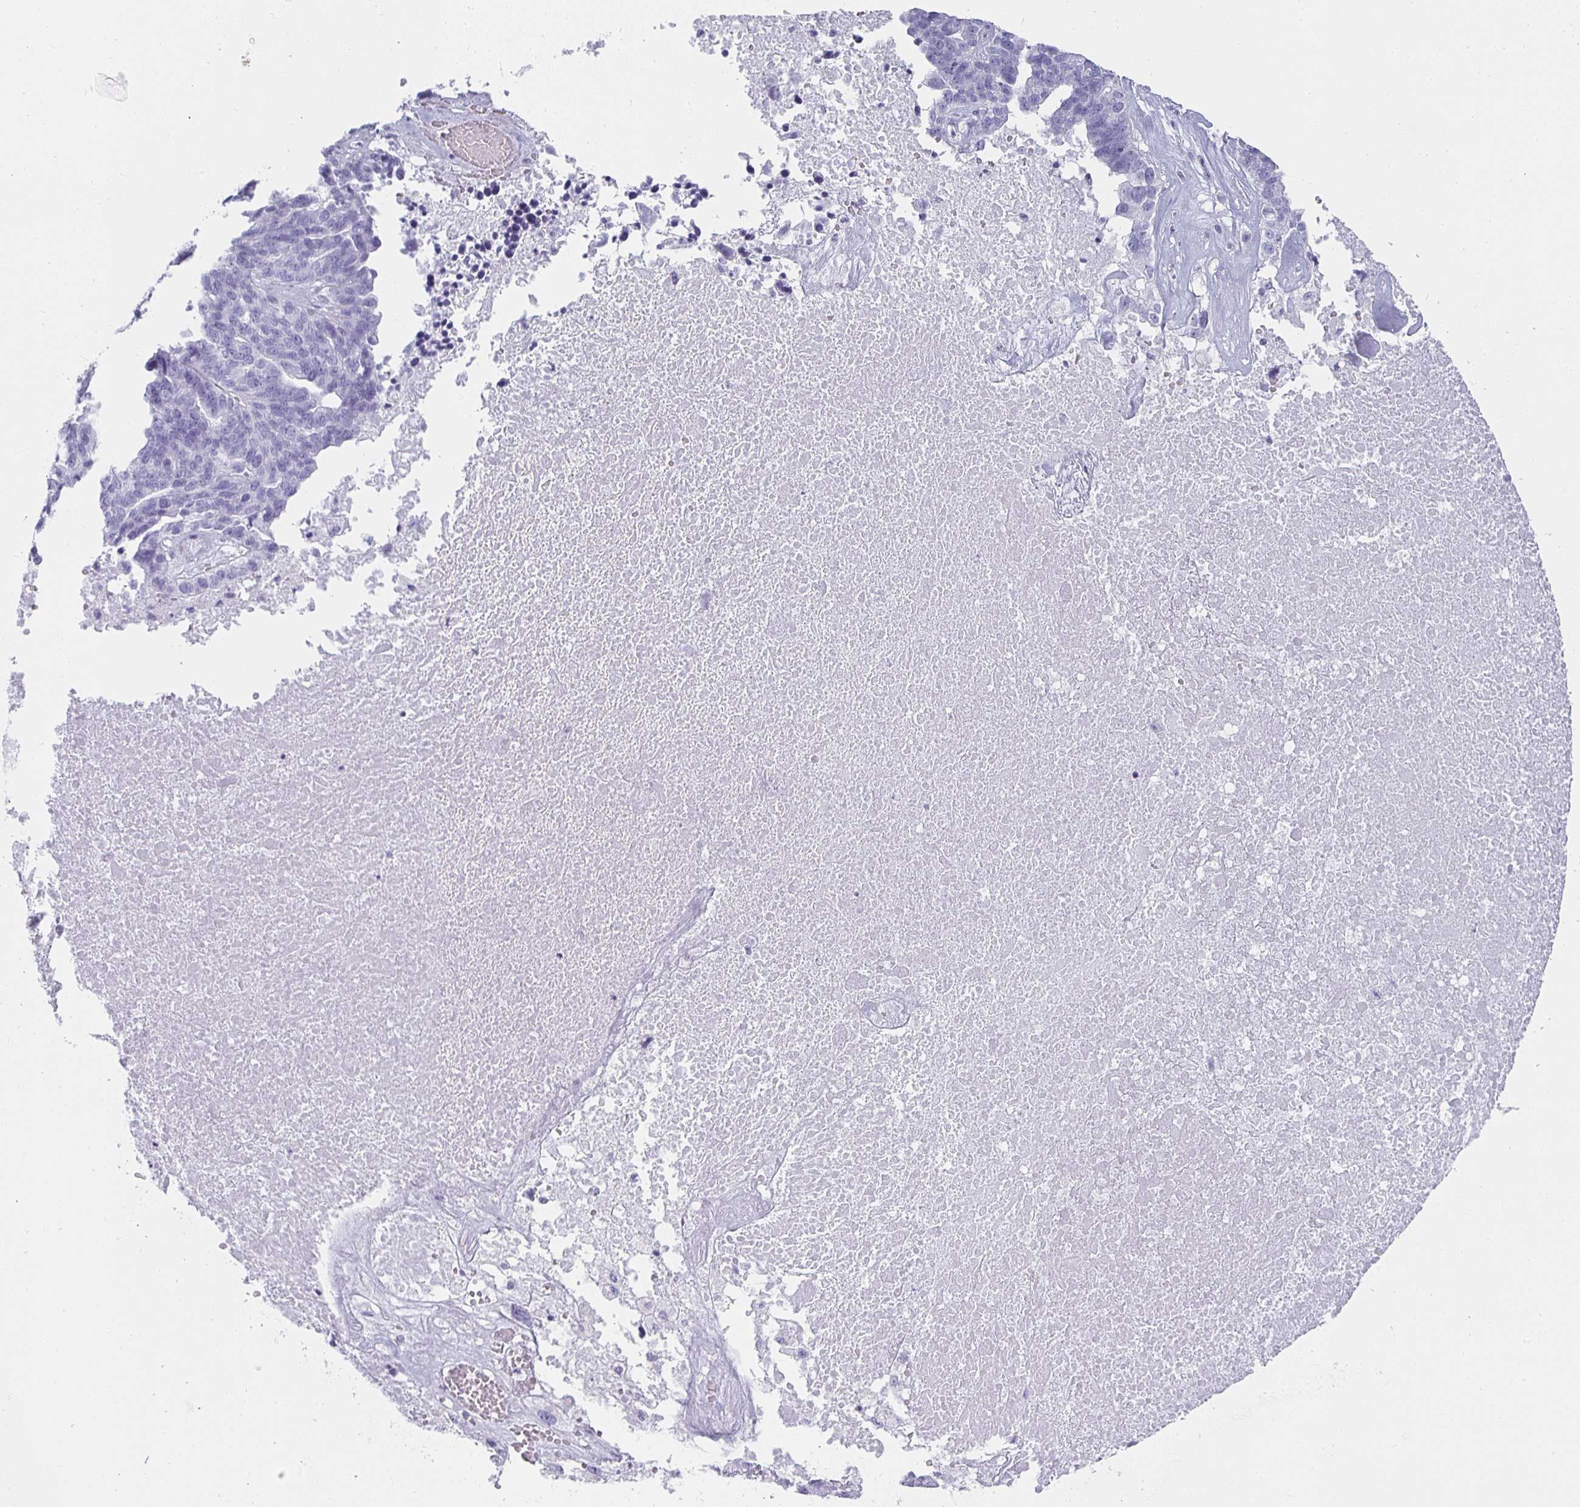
{"staining": {"intensity": "negative", "quantity": "none", "location": "none"}, "tissue": "ovarian cancer", "cell_type": "Tumor cells", "image_type": "cancer", "snomed": [{"axis": "morphology", "description": "Cystadenocarcinoma, serous, NOS"}, {"axis": "topography", "description": "Ovary"}], "caption": "The immunohistochemistry (IHC) micrograph has no significant positivity in tumor cells of ovarian cancer (serous cystadenocarcinoma) tissue.", "gene": "TPSD1", "patient": {"sex": "female", "age": 59}}